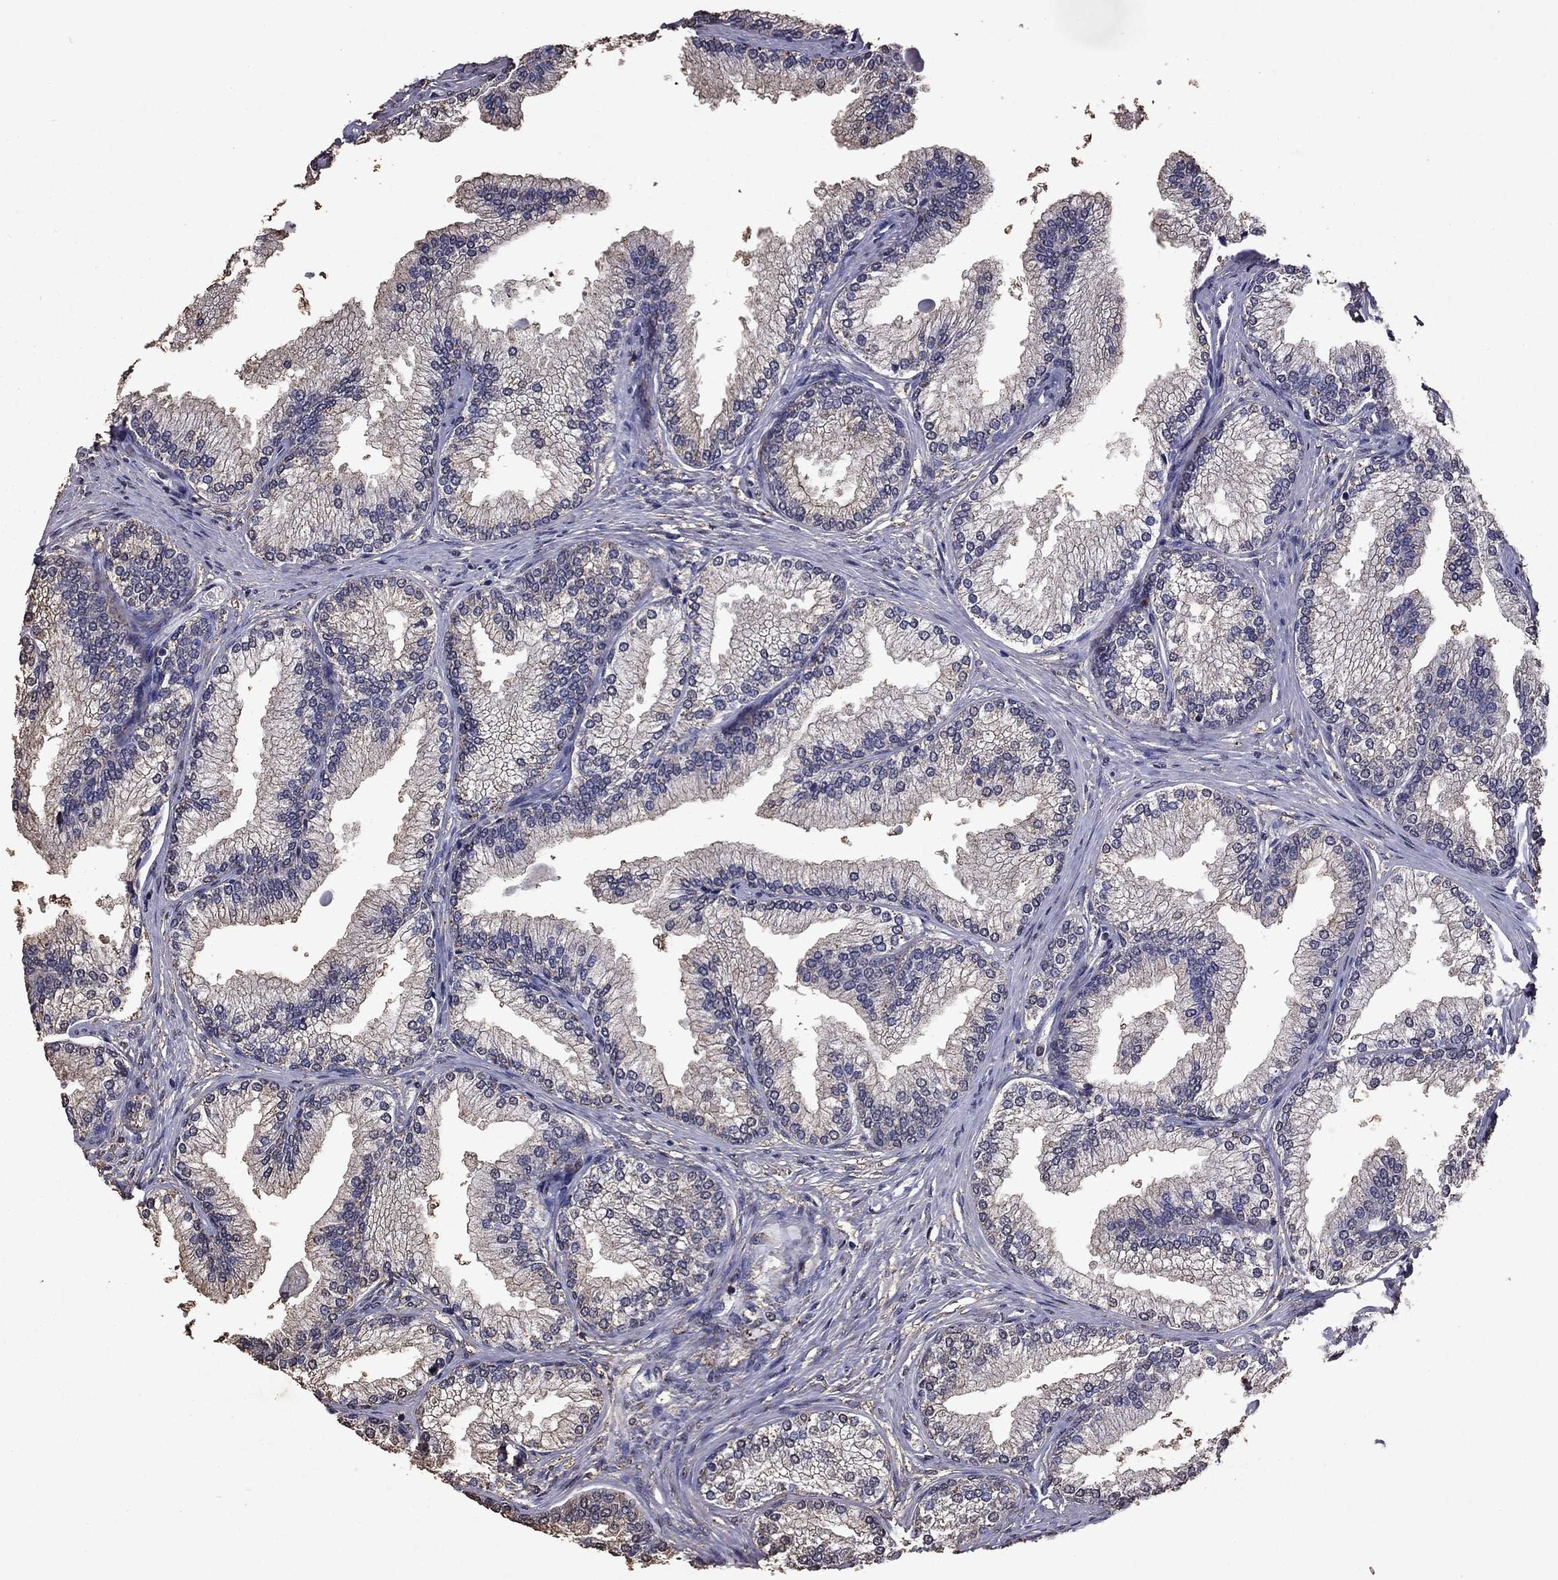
{"staining": {"intensity": "weak", "quantity": "25%-75%", "location": "cytoplasmic/membranous"}, "tissue": "prostate", "cell_type": "Glandular cells", "image_type": "normal", "snomed": [{"axis": "morphology", "description": "Normal tissue, NOS"}, {"axis": "topography", "description": "Prostate"}], "caption": "Human prostate stained for a protein (brown) reveals weak cytoplasmic/membranous positive staining in approximately 25%-75% of glandular cells.", "gene": "SERPINA5", "patient": {"sex": "male", "age": 72}}